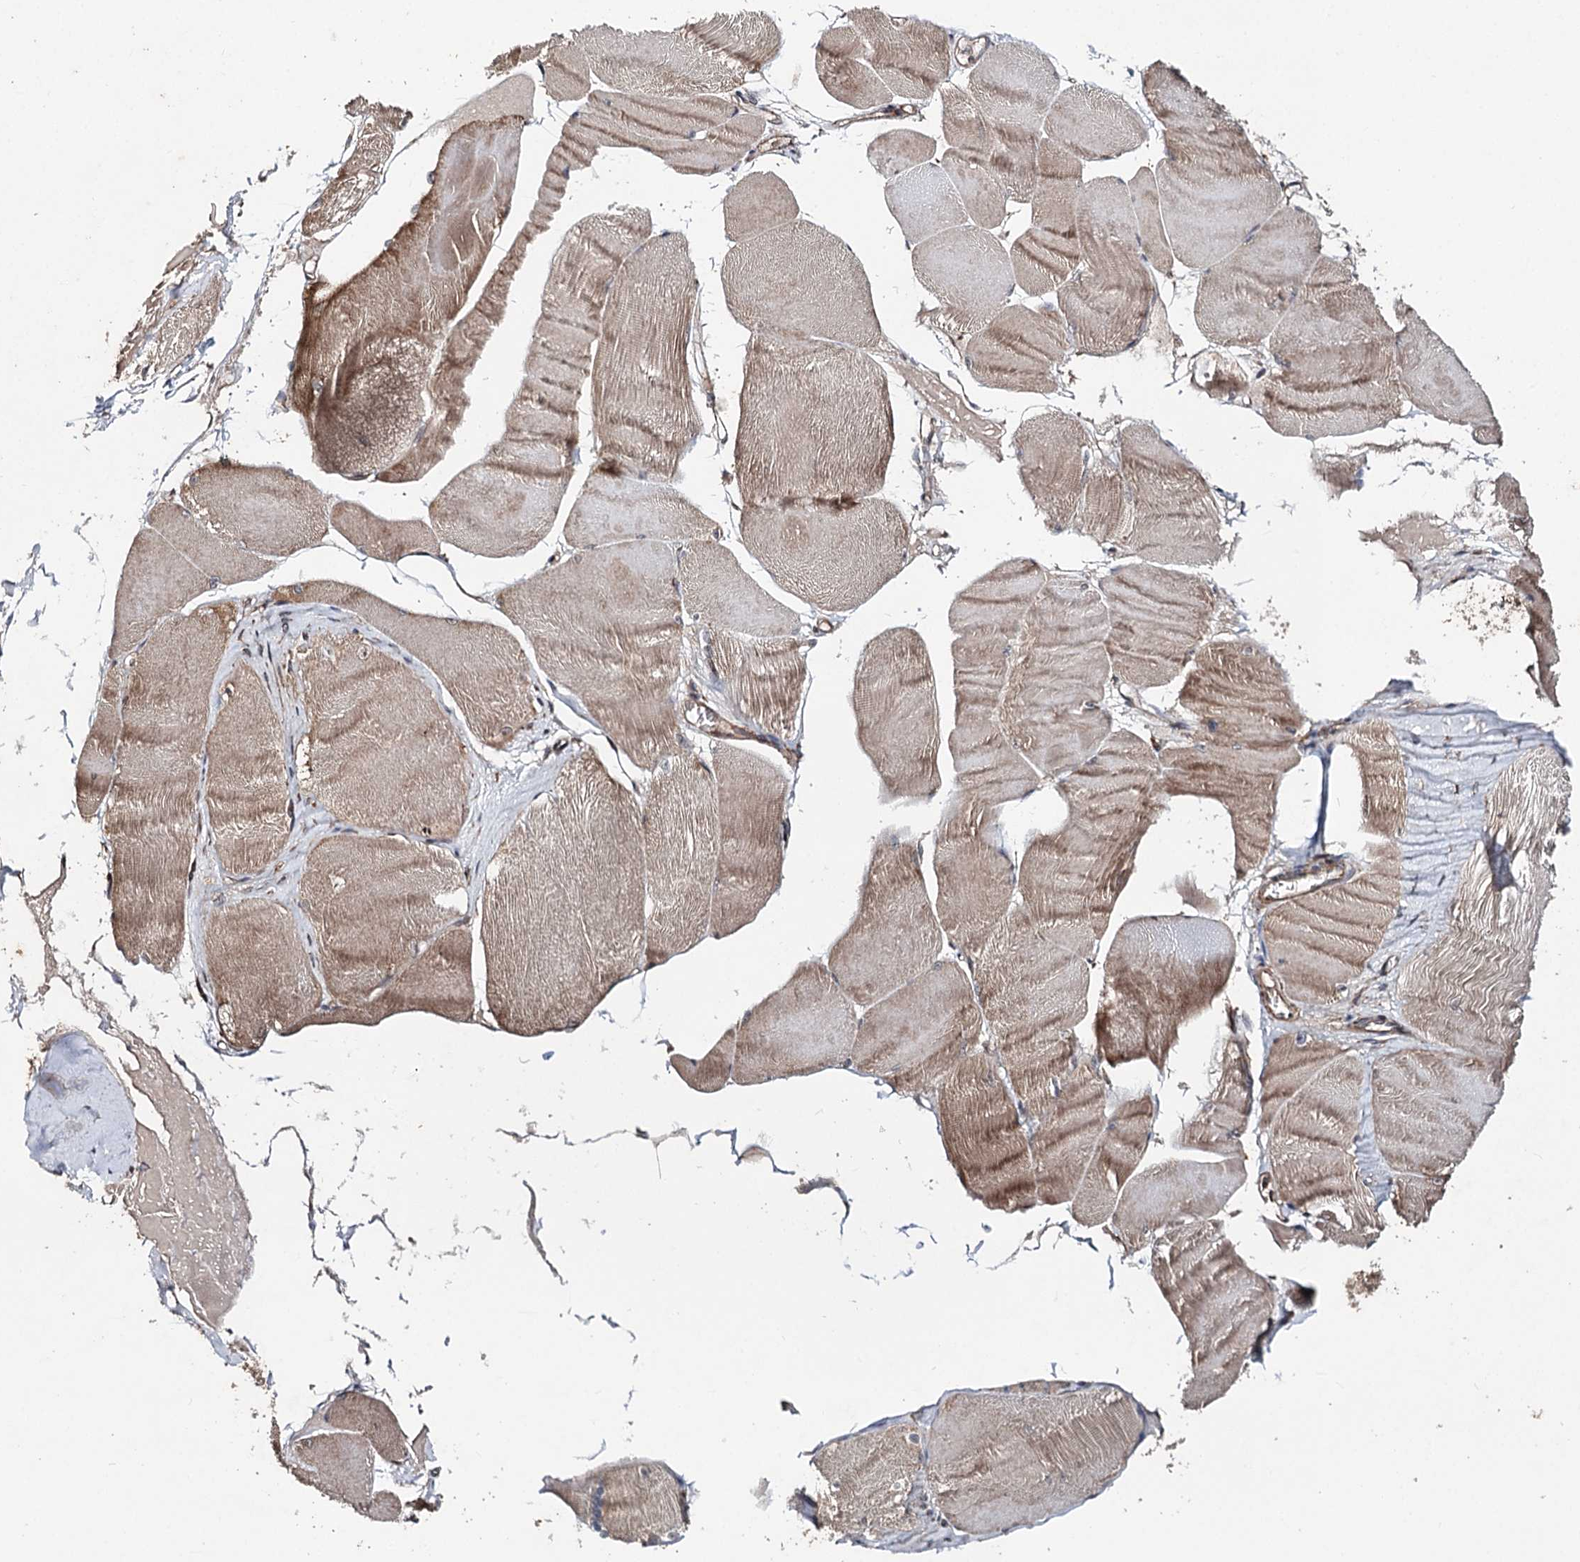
{"staining": {"intensity": "moderate", "quantity": "25%-75%", "location": "cytoplasmic/membranous"}, "tissue": "skeletal muscle", "cell_type": "Myocytes", "image_type": "normal", "snomed": [{"axis": "morphology", "description": "Normal tissue, NOS"}, {"axis": "morphology", "description": "Basal cell carcinoma"}, {"axis": "topography", "description": "Skeletal muscle"}], "caption": "Protein expression analysis of normal human skeletal muscle reveals moderate cytoplasmic/membranous expression in about 25%-75% of myocytes. Immunohistochemistry stains the protein in brown and the nuclei are stained blue.", "gene": "MINDY3", "patient": {"sex": "female", "age": 64}}